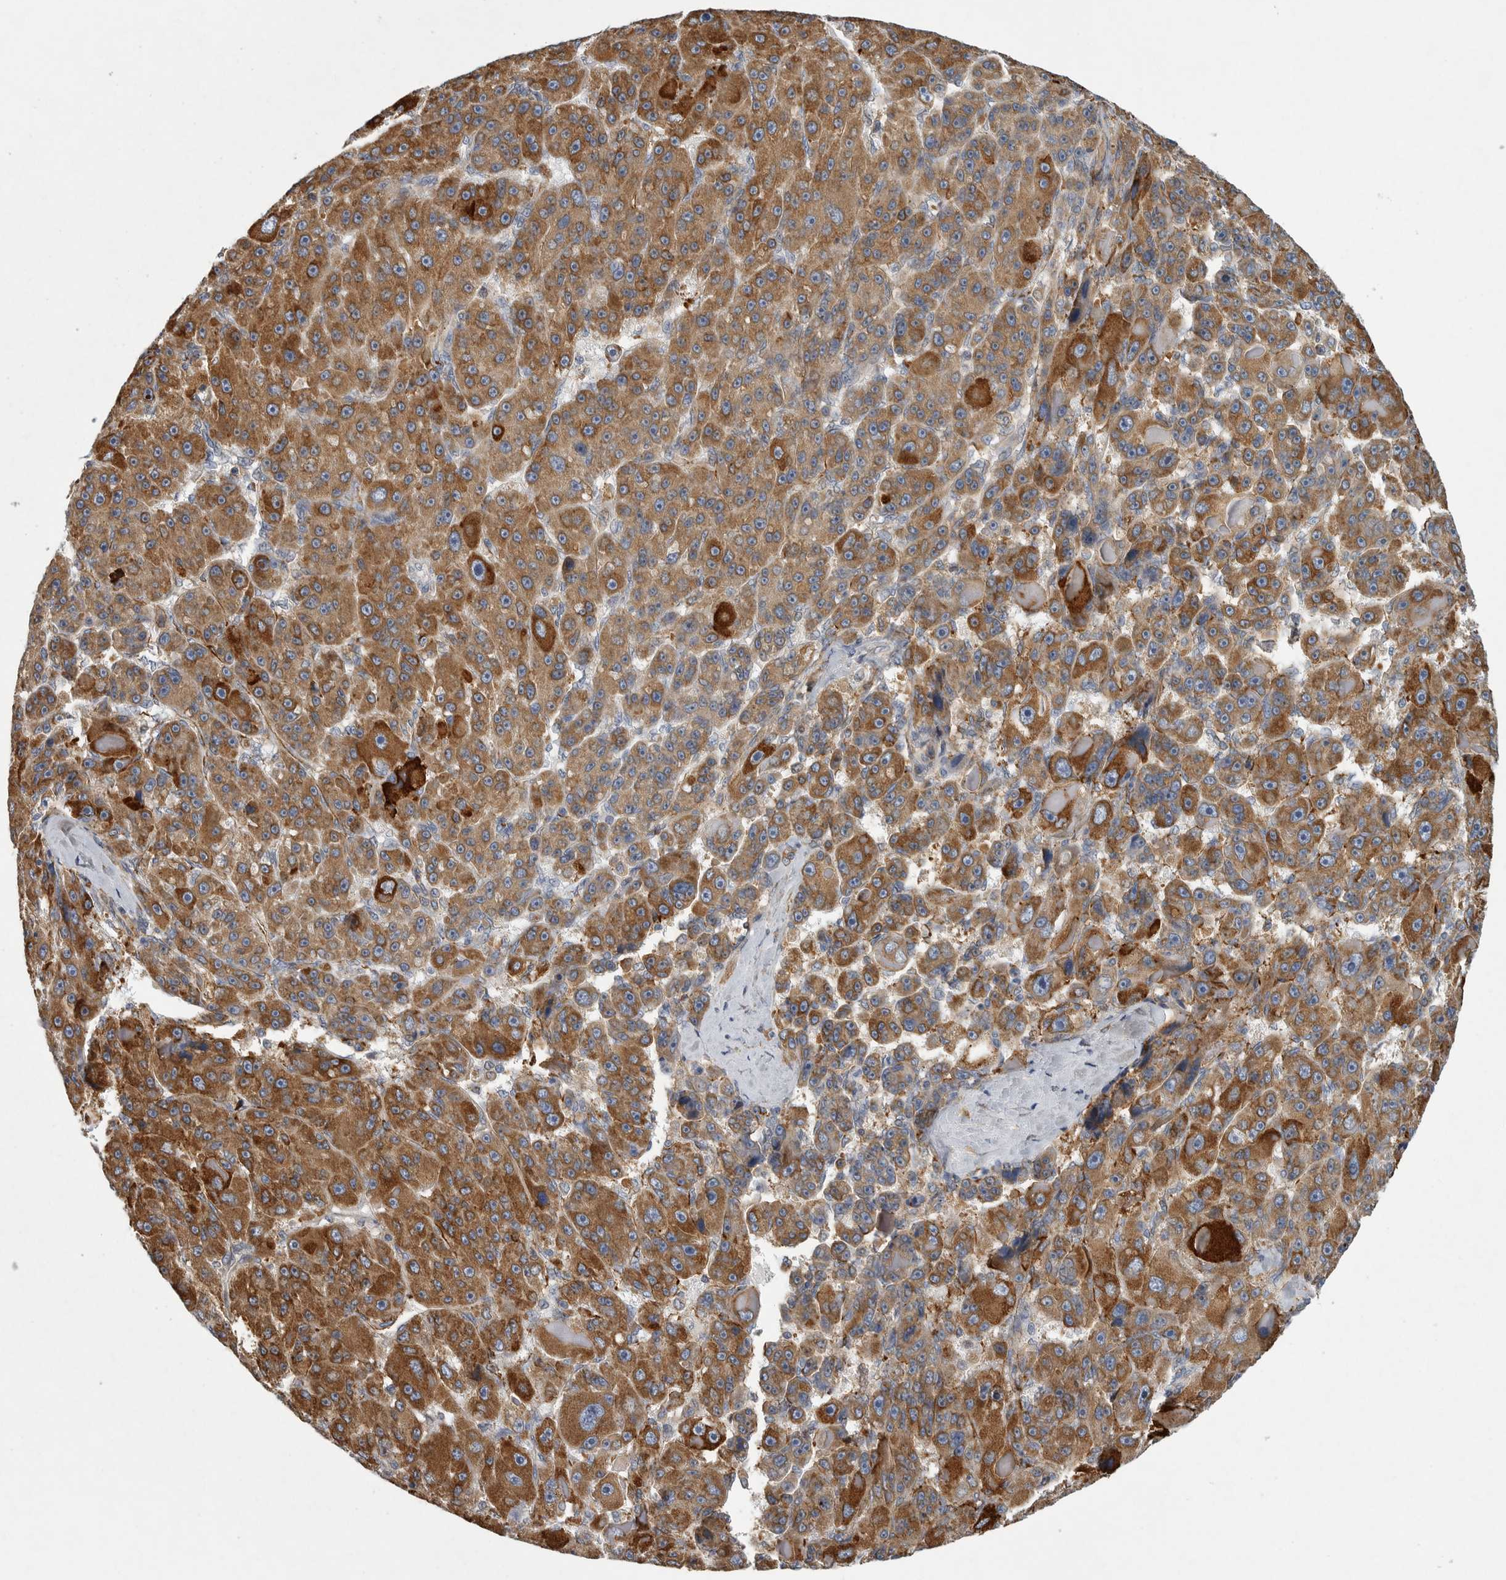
{"staining": {"intensity": "strong", "quantity": ">75%", "location": "cytoplasmic/membranous"}, "tissue": "liver cancer", "cell_type": "Tumor cells", "image_type": "cancer", "snomed": [{"axis": "morphology", "description": "Carcinoma, Hepatocellular, NOS"}, {"axis": "topography", "description": "Liver"}], "caption": "IHC of liver cancer exhibits high levels of strong cytoplasmic/membranous staining in approximately >75% of tumor cells.", "gene": "MINPP1", "patient": {"sex": "male", "age": 76}}